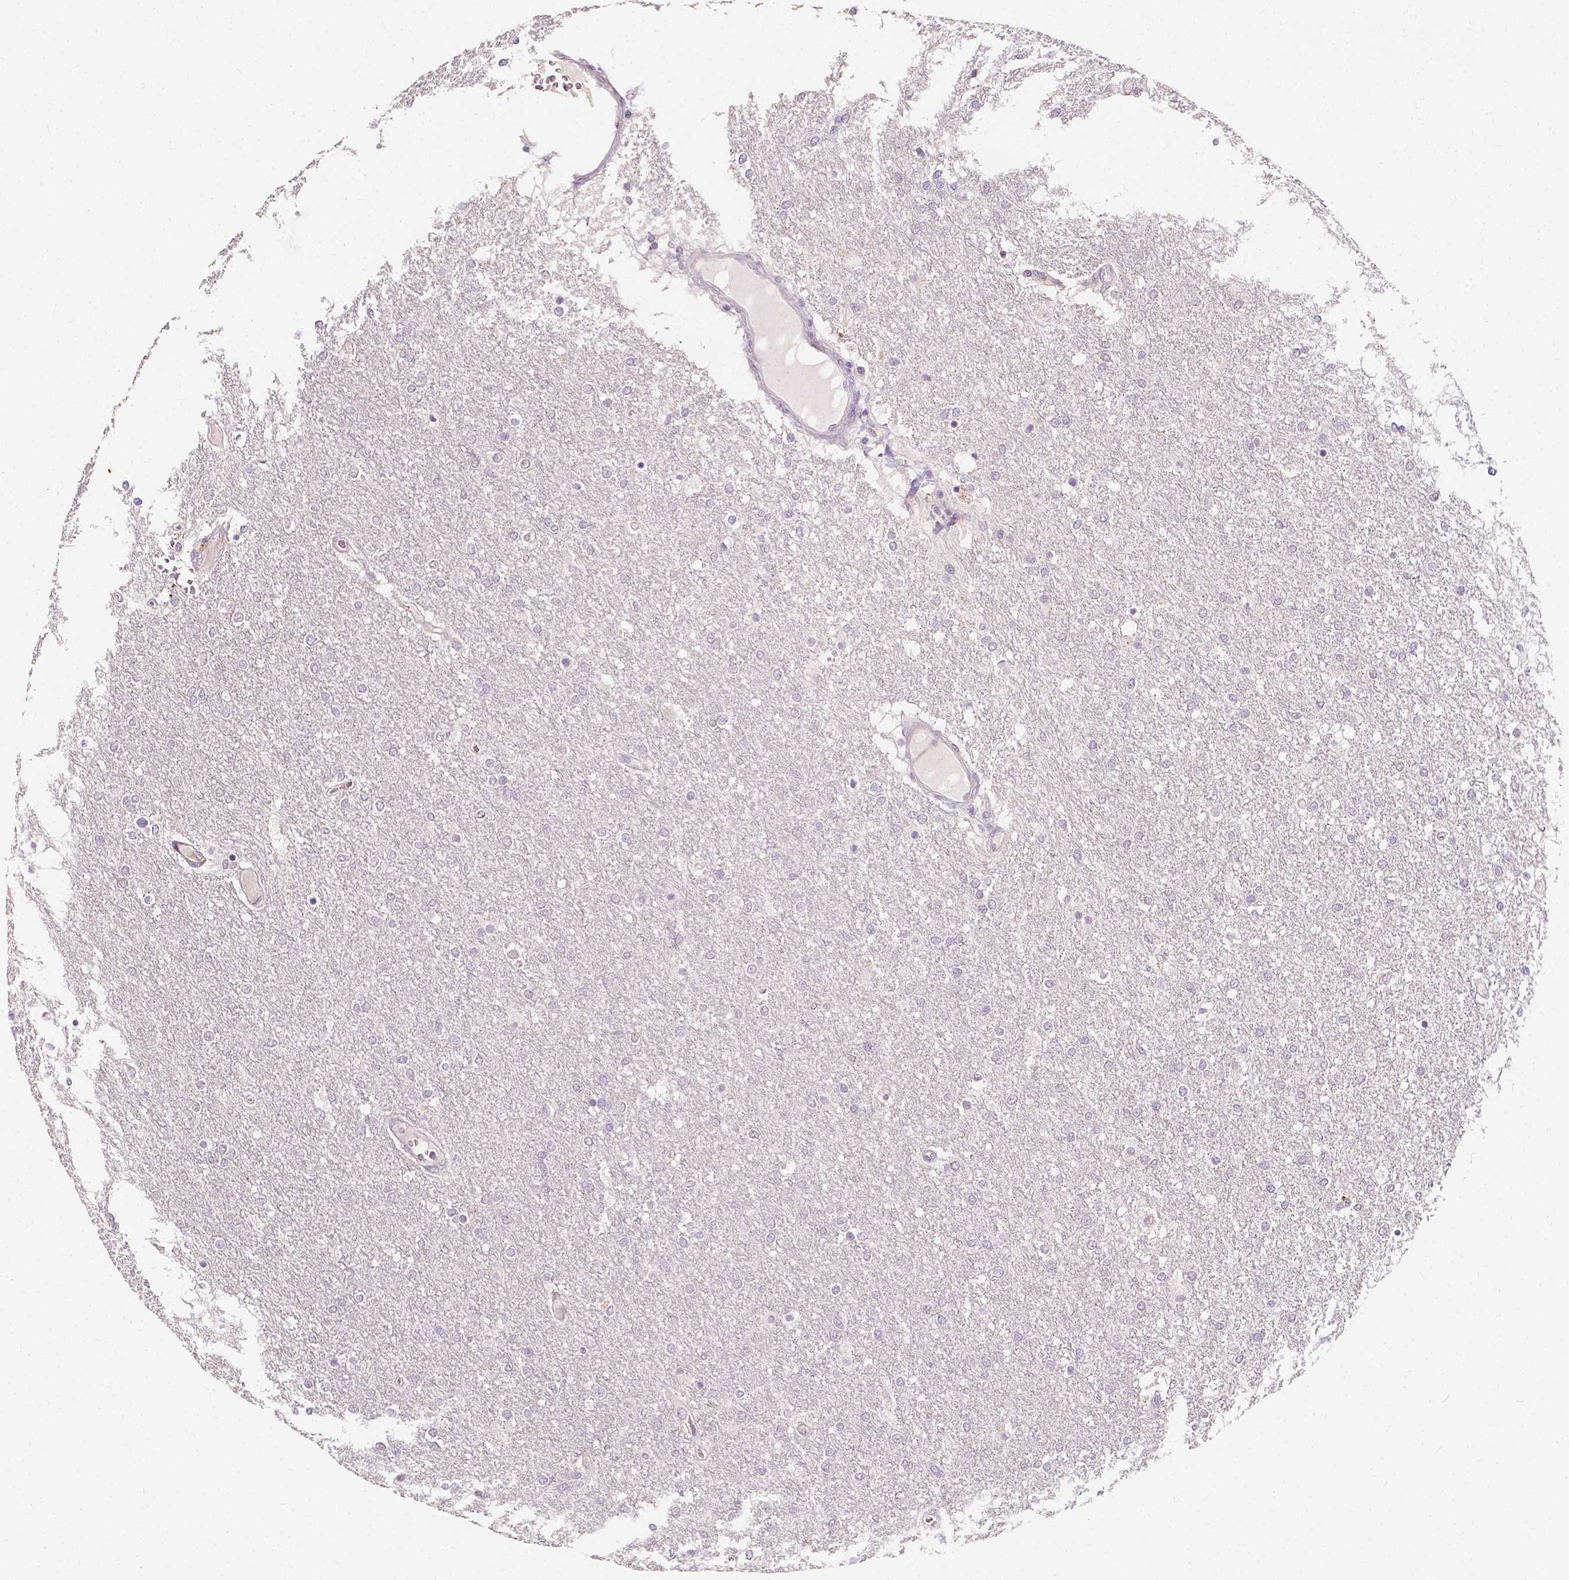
{"staining": {"intensity": "negative", "quantity": "none", "location": "none"}, "tissue": "glioma", "cell_type": "Tumor cells", "image_type": "cancer", "snomed": [{"axis": "morphology", "description": "Glioma, malignant, High grade"}, {"axis": "topography", "description": "Brain"}], "caption": "This is an immunohistochemistry histopathology image of glioma. There is no expression in tumor cells.", "gene": "SIRT2", "patient": {"sex": "female", "age": 61}}